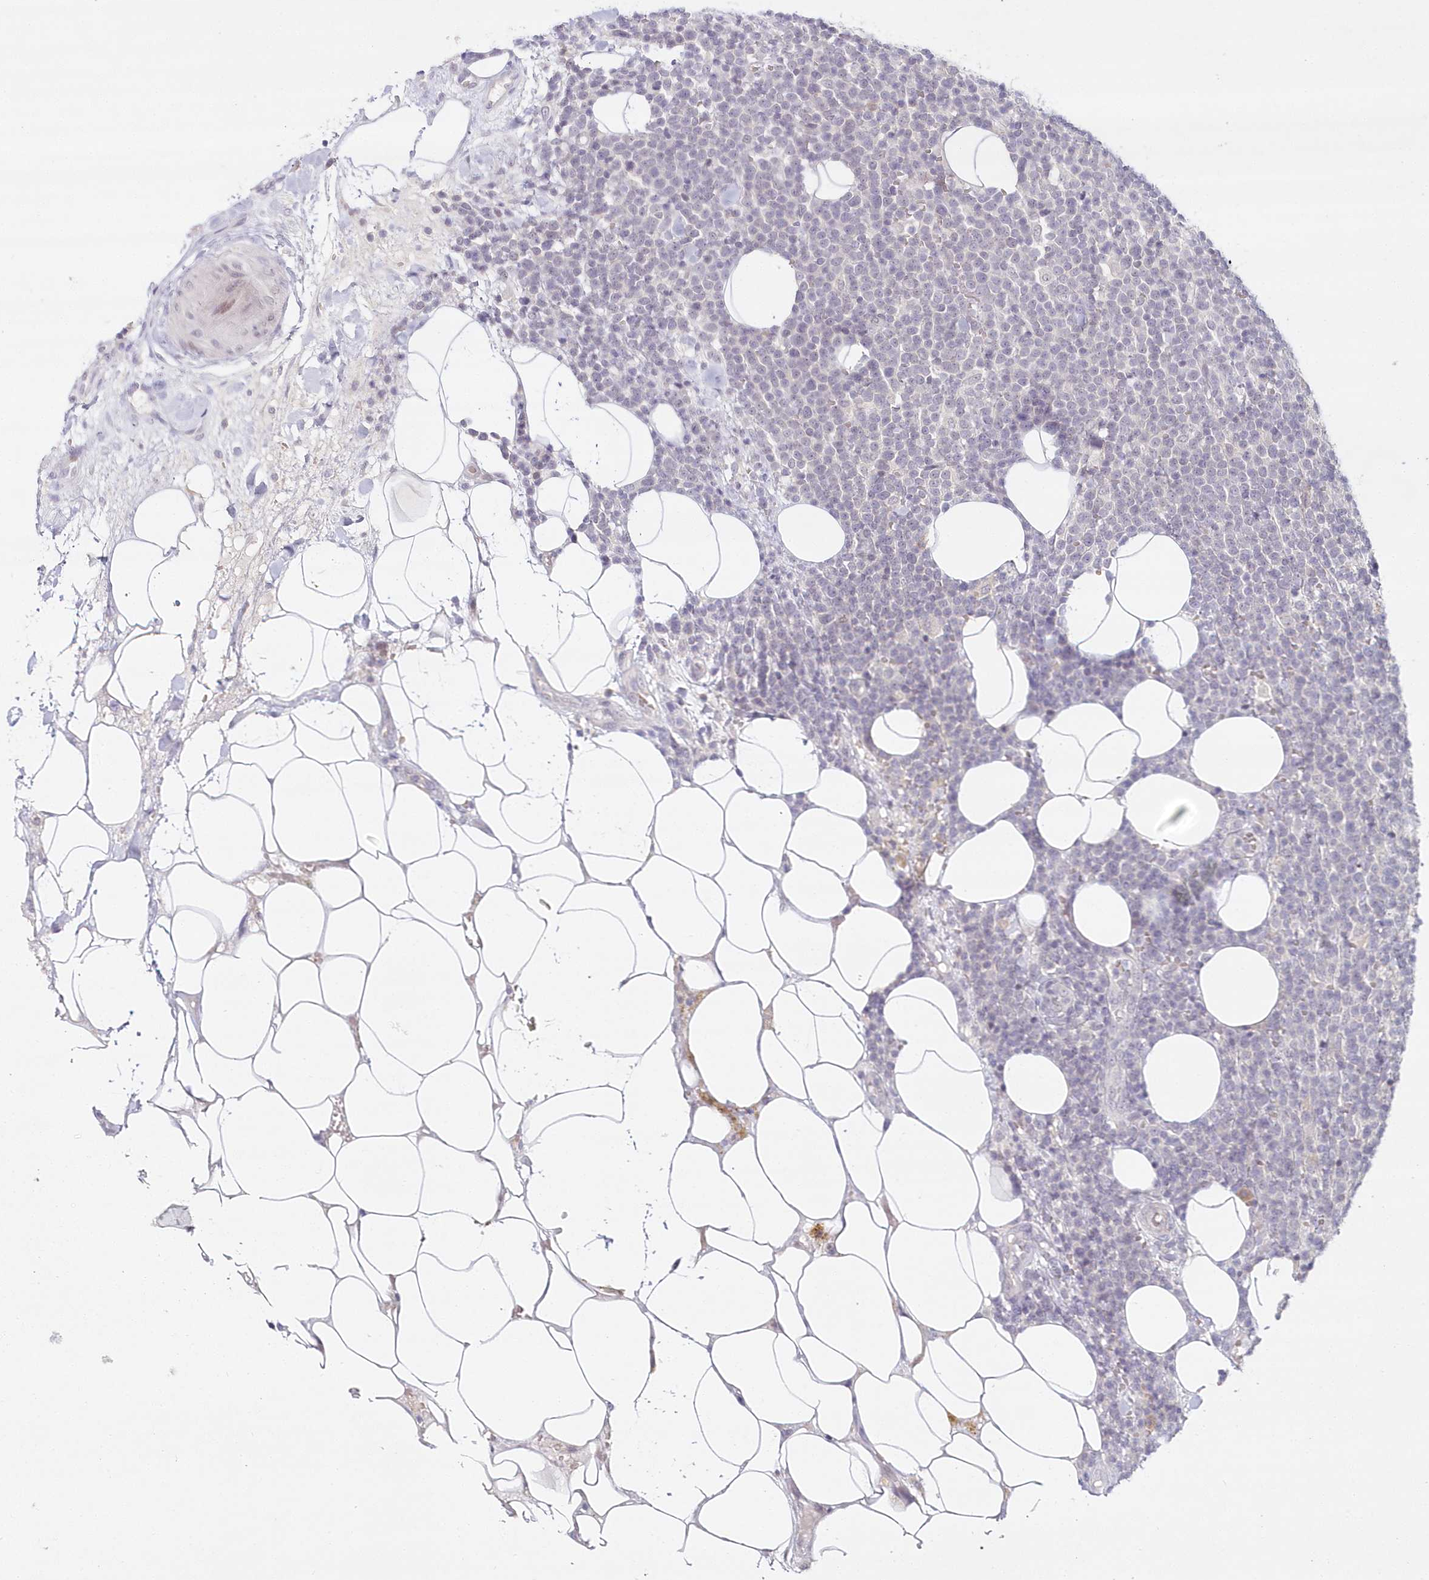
{"staining": {"intensity": "negative", "quantity": "none", "location": "none"}, "tissue": "lymphoma", "cell_type": "Tumor cells", "image_type": "cancer", "snomed": [{"axis": "morphology", "description": "Malignant lymphoma, non-Hodgkin's type, High grade"}, {"axis": "topography", "description": "Lymph node"}], "caption": "High-grade malignant lymphoma, non-Hodgkin's type was stained to show a protein in brown. There is no significant staining in tumor cells.", "gene": "HYCC2", "patient": {"sex": "male", "age": 61}}